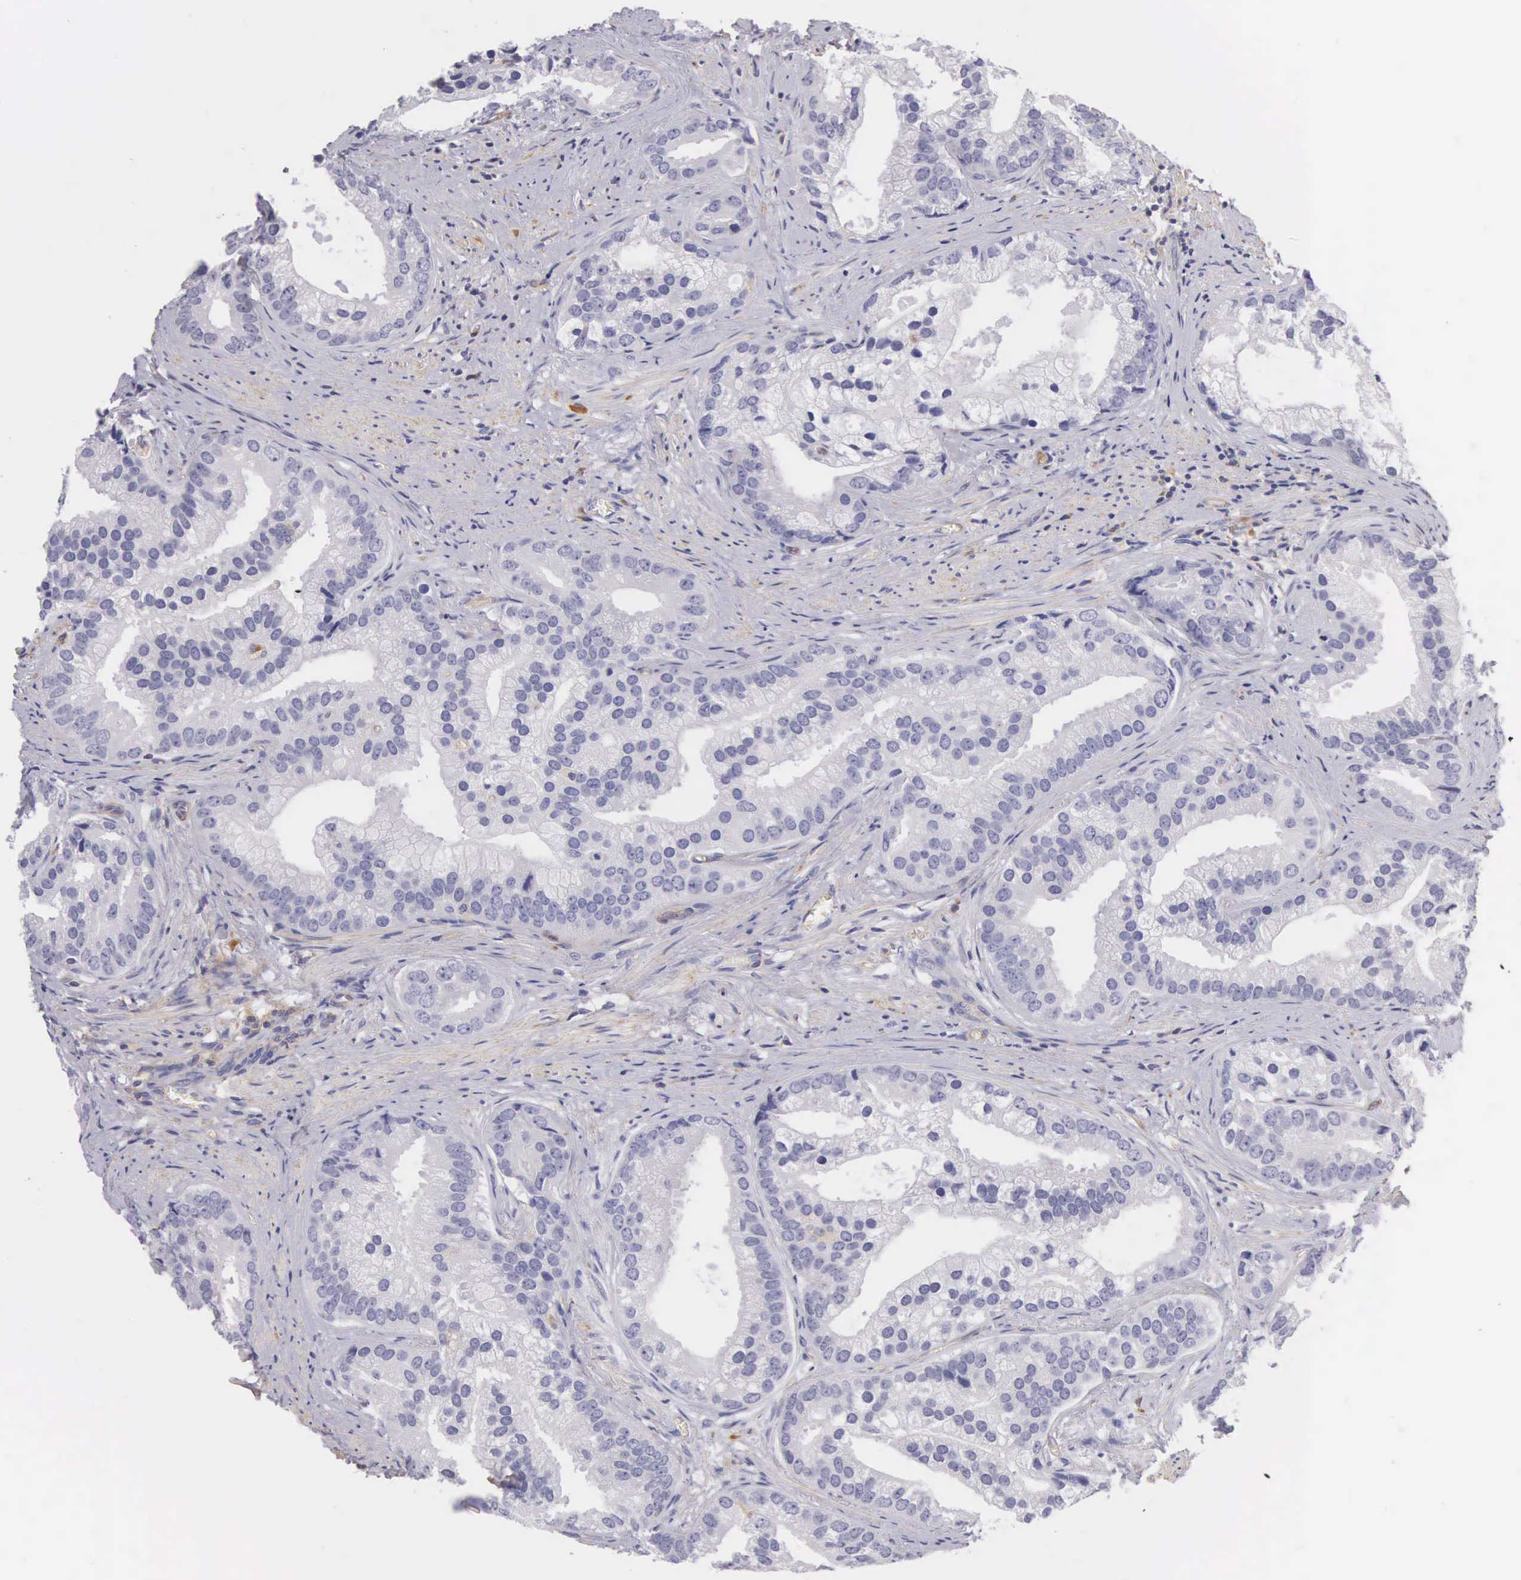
{"staining": {"intensity": "negative", "quantity": "none", "location": "none"}, "tissue": "prostate cancer", "cell_type": "Tumor cells", "image_type": "cancer", "snomed": [{"axis": "morphology", "description": "Adenocarcinoma, Low grade"}, {"axis": "topography", "description": "Prostate"}], "caption": "IHC histopathology image of human prostate low-grade adenocarcinoma stained for a protein (brown), which shows no positivity in tumor cells.", "gene": "OSBPL3", "patient": {"sex": "male", "age": 71}}